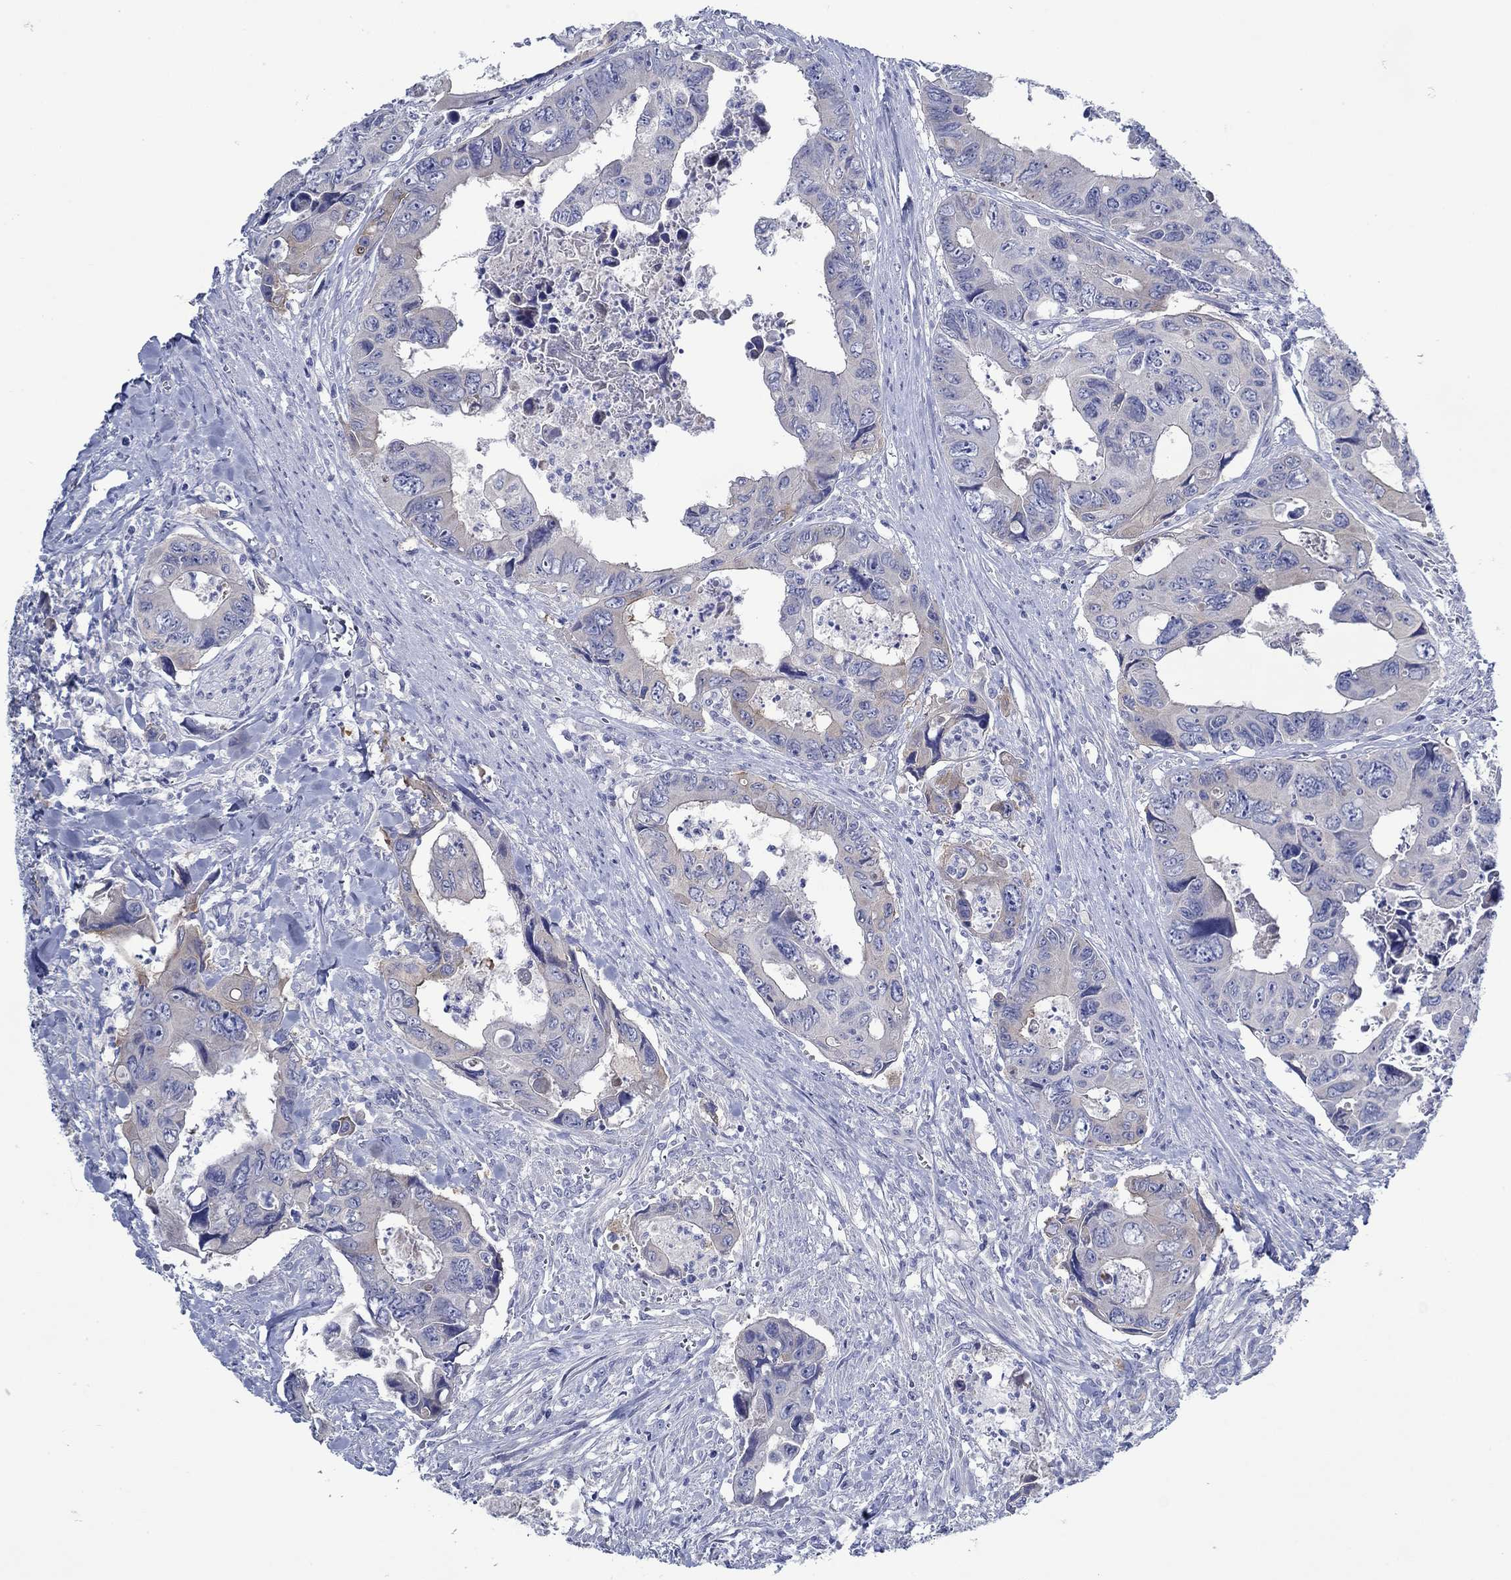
{"staining": {"intensity": "weak", "quantity": "<25%", "location": "cytoplasmic/membranous"}, "tissue": "colorectal cancer", "cell_type": "Tumor cells", "image_type": "cancer", "snomed": [{"axis": "morphology", "description": "Adenocarcinoma, NOS"}, {"axis": "topography", "description": "Rectum"}], "caption": "A photomicrograph of colorectal cancer (adenocarcinoma) stained for a protein shows no brown staining in tumor cells.", "gene": "TRIM16", "patient": {"sex": "male", "age": 62}}